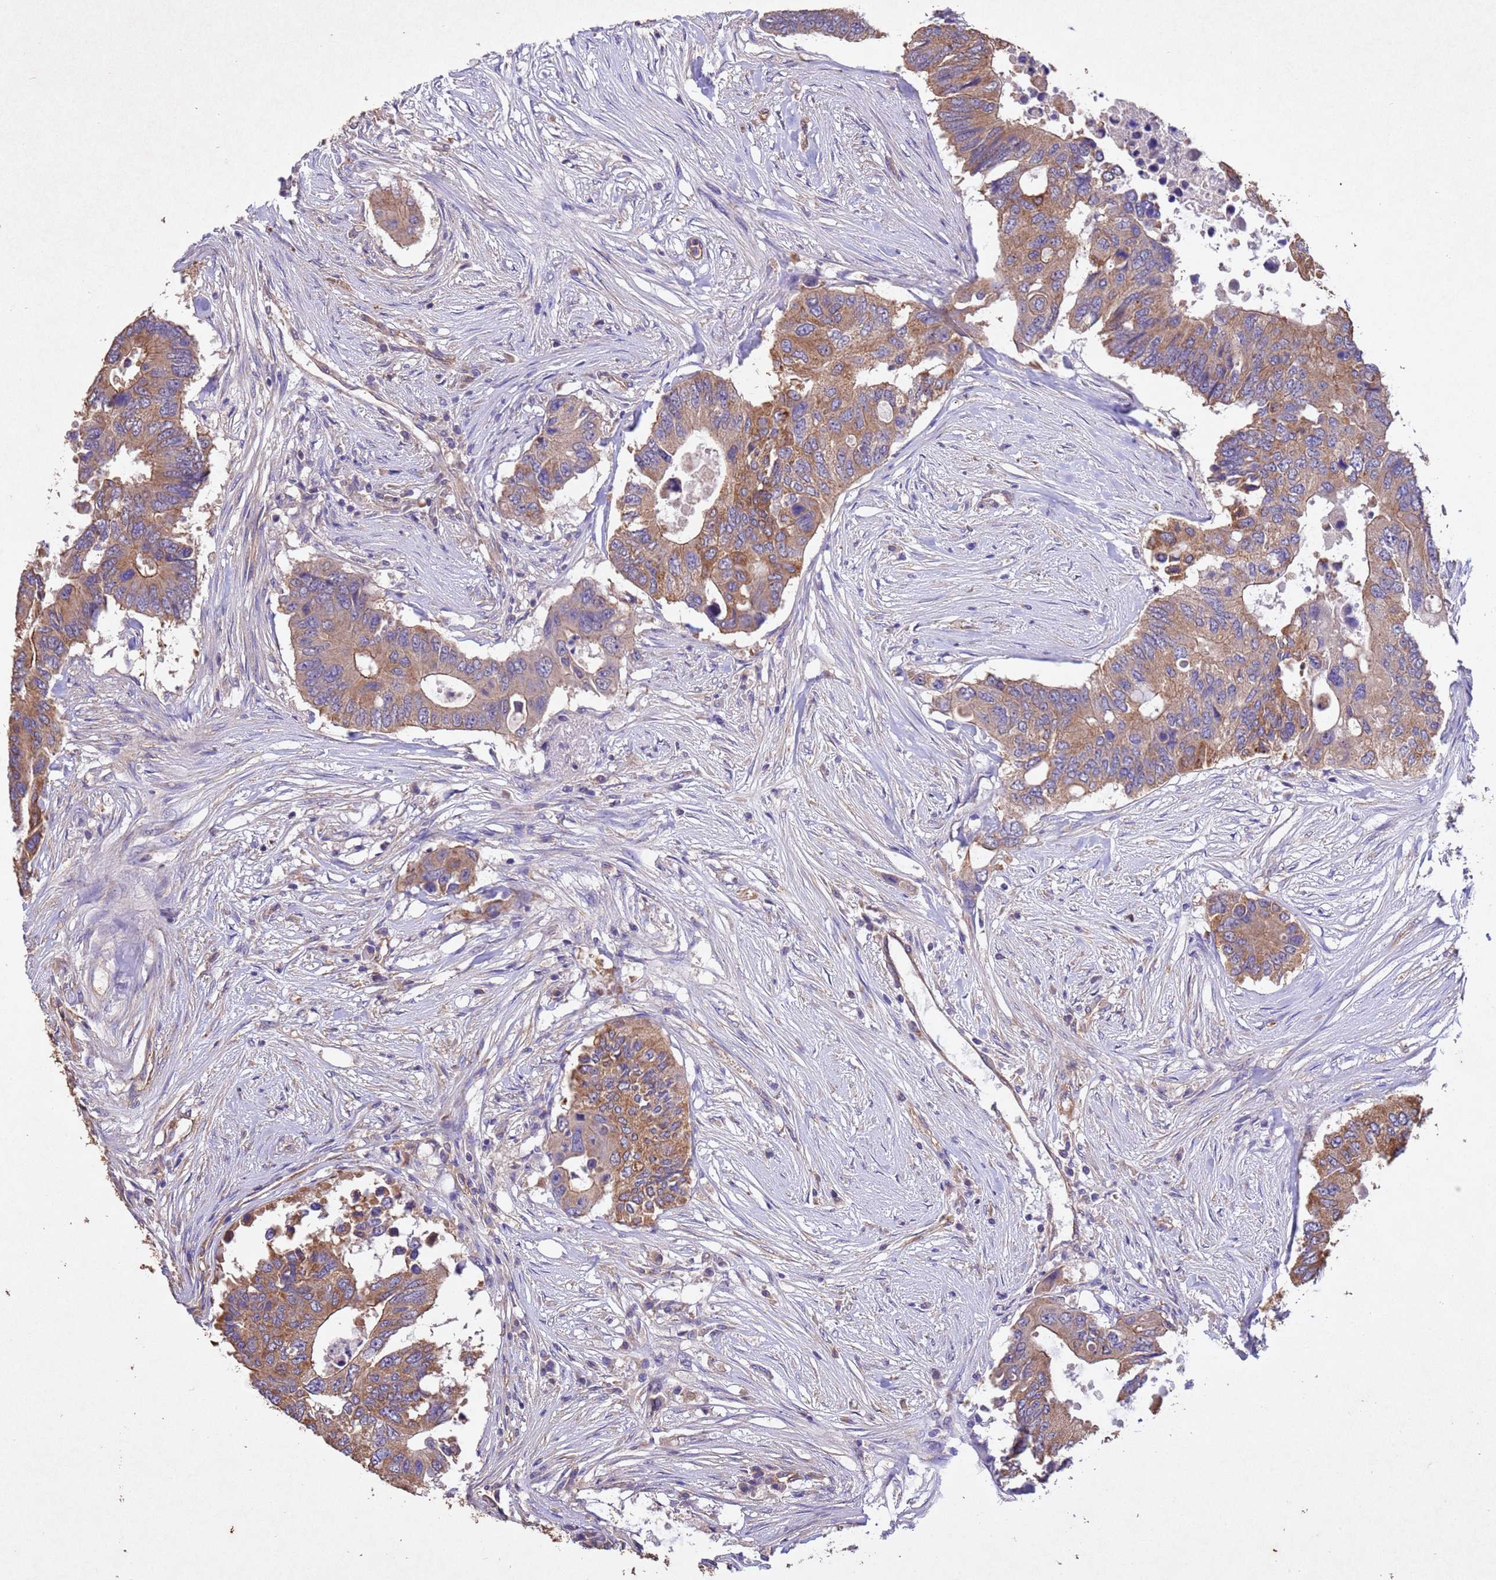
{"staining": {"intensity": "moderate", "quantity": ">75%", "location": "cytoplasmic/membranous"}, "tissue": "colorectal cancer", "cell_type": "Tumor cells", "image_type": "cancer", "snomed": [{"axis": "morphology", "description": "Adenocarcinoma, NOS"}, {"axis": "topography", "description": "Colon"}], "caption": "Human colorectal adenocarcinoma stained for a protein (brown) displays moderate cytoplasmic/membranous positive positivity in approximately >75% of tumor cells.", "gene": "MTX3", "patient": {"sex": "male", "age": 71}}